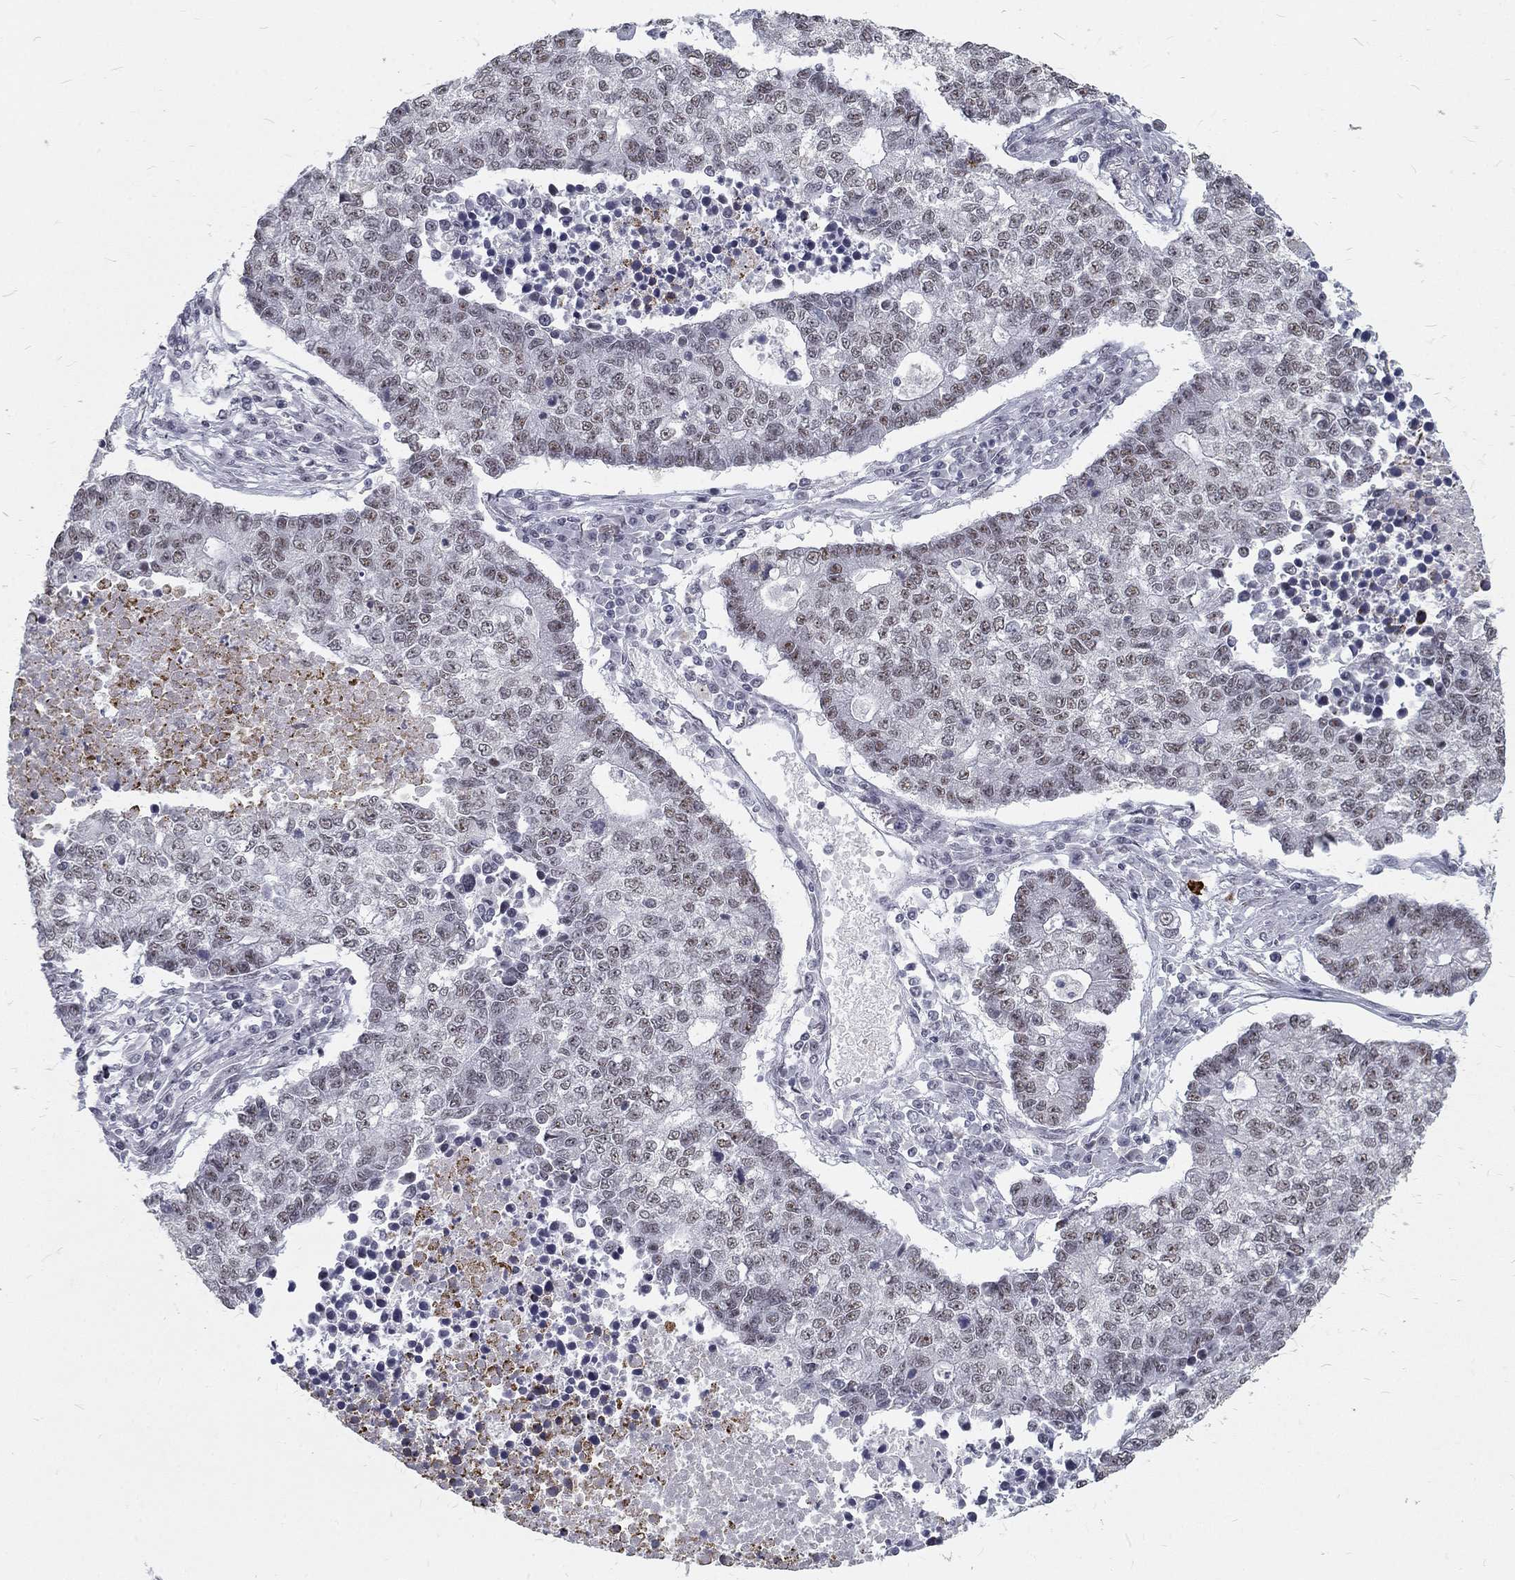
{"staining": {"intensity": "weak", "quantity": "25%-75%", "location": "nuclear"}, "tissue": "lung cancer", "cell_type": "Tumor cells", "image_type": "cancer", "snomed": [{"axis": "morphology", "description": "Adenocarcinoma, NOS"}, {"axis": "topography", "description": "Lung"}], "caption": "Immunohistochemistry histopathology image of human lung cancer (adenocarcinoma) stained for a protein (brown), which shows low levels of weak nuclear positivity in about 25%-75% of tumor cells.", "gene": "SNORC", "patient": {"sex": "male", "age": 57}}